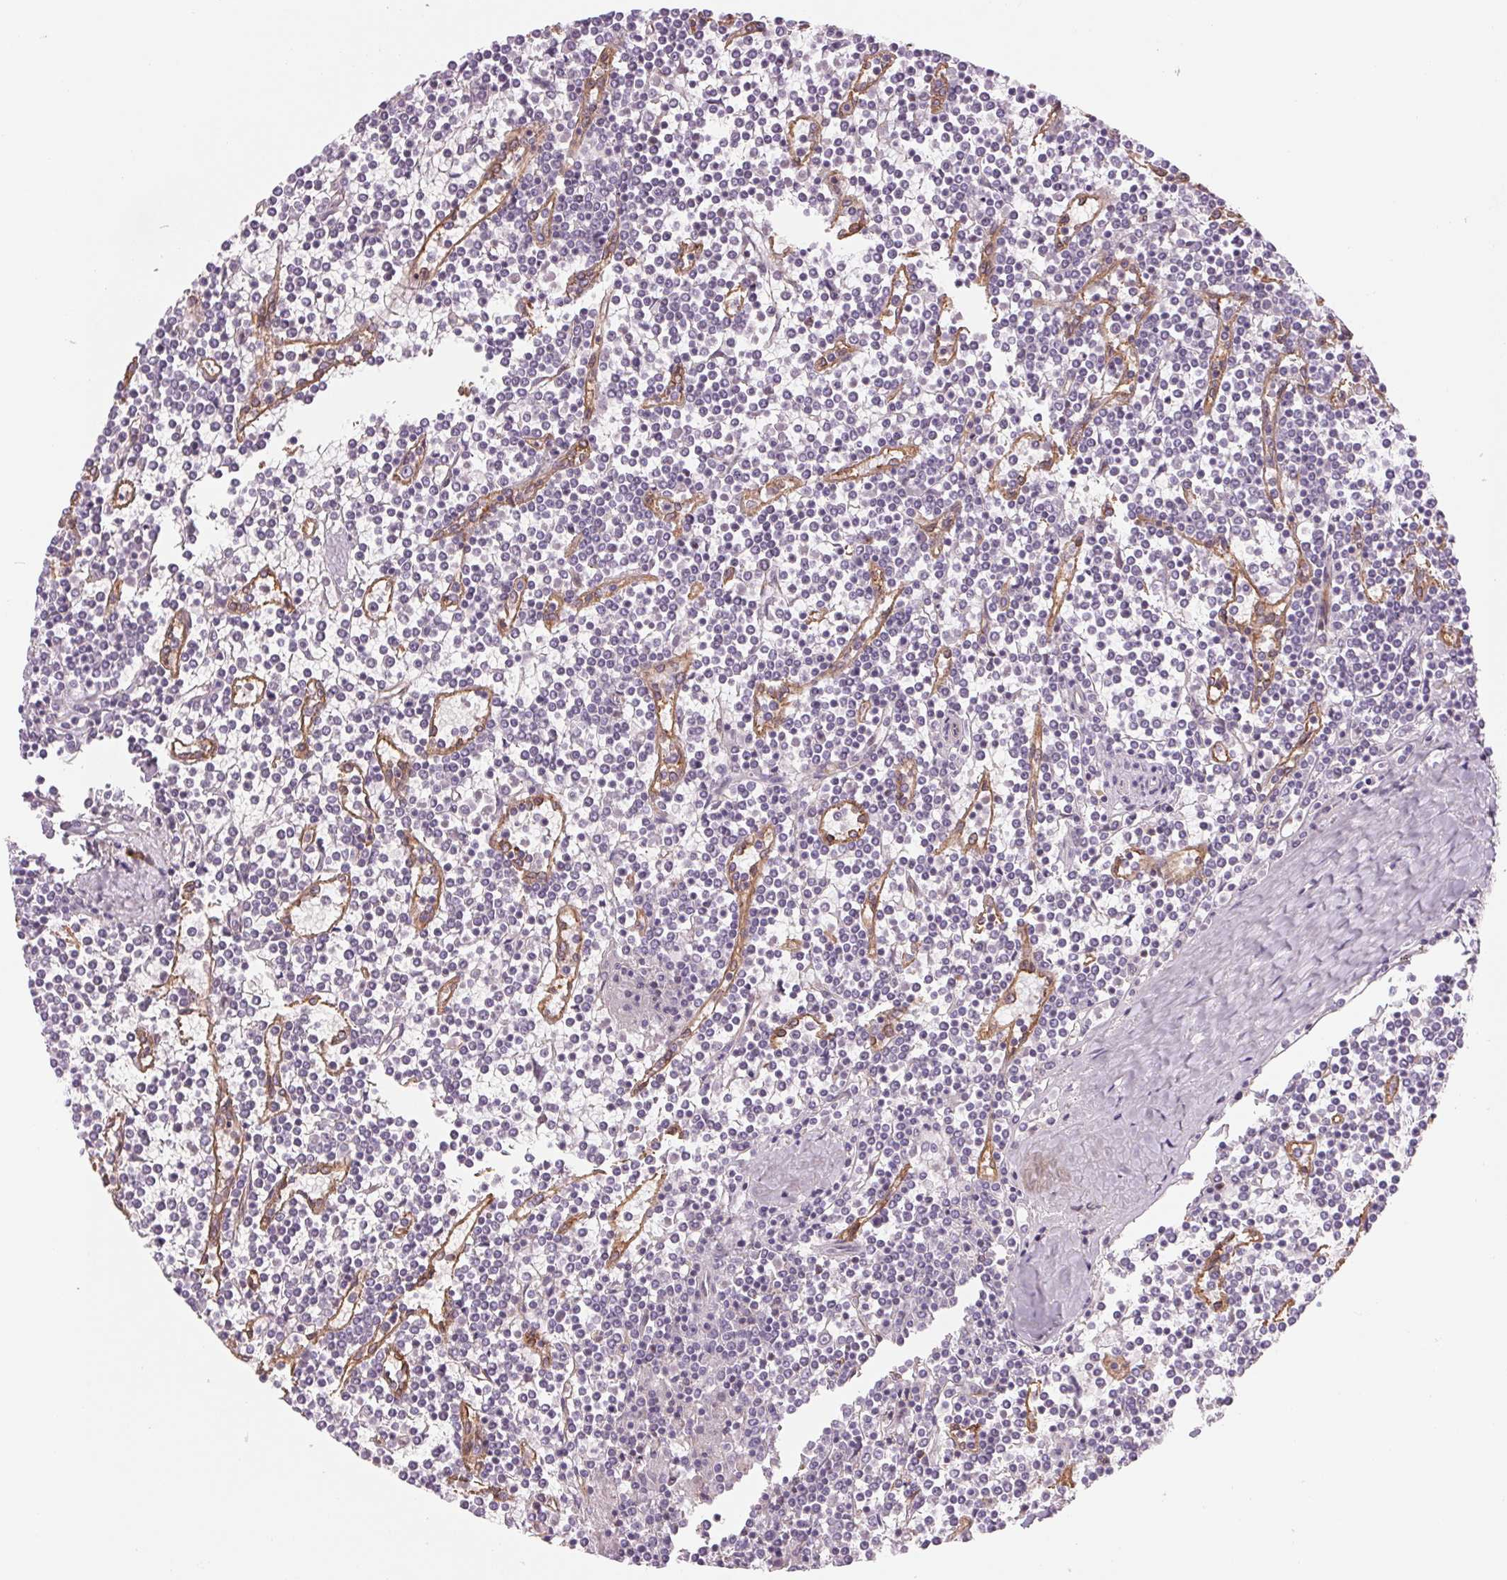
{"staining": {"intensity": "negative", "quantity": "none", "location": "none"}, "tissue": "lymphoma", "cell_type": "Tumor cells", "image_type": "cancer", "snomed": [{"axis": "morphology", "description": "Malignant lymphoma, non-Hodgkin's type, Low grade"}, {"axis": "topography", "description": "Spleen"}], "caption": "Tumor cells show no significant expression in low-grade malignant lymphoma, non-Hodgkin's type.", "gene": "ANKRD13B", "patient": {"sex": "female", "age": 19}}